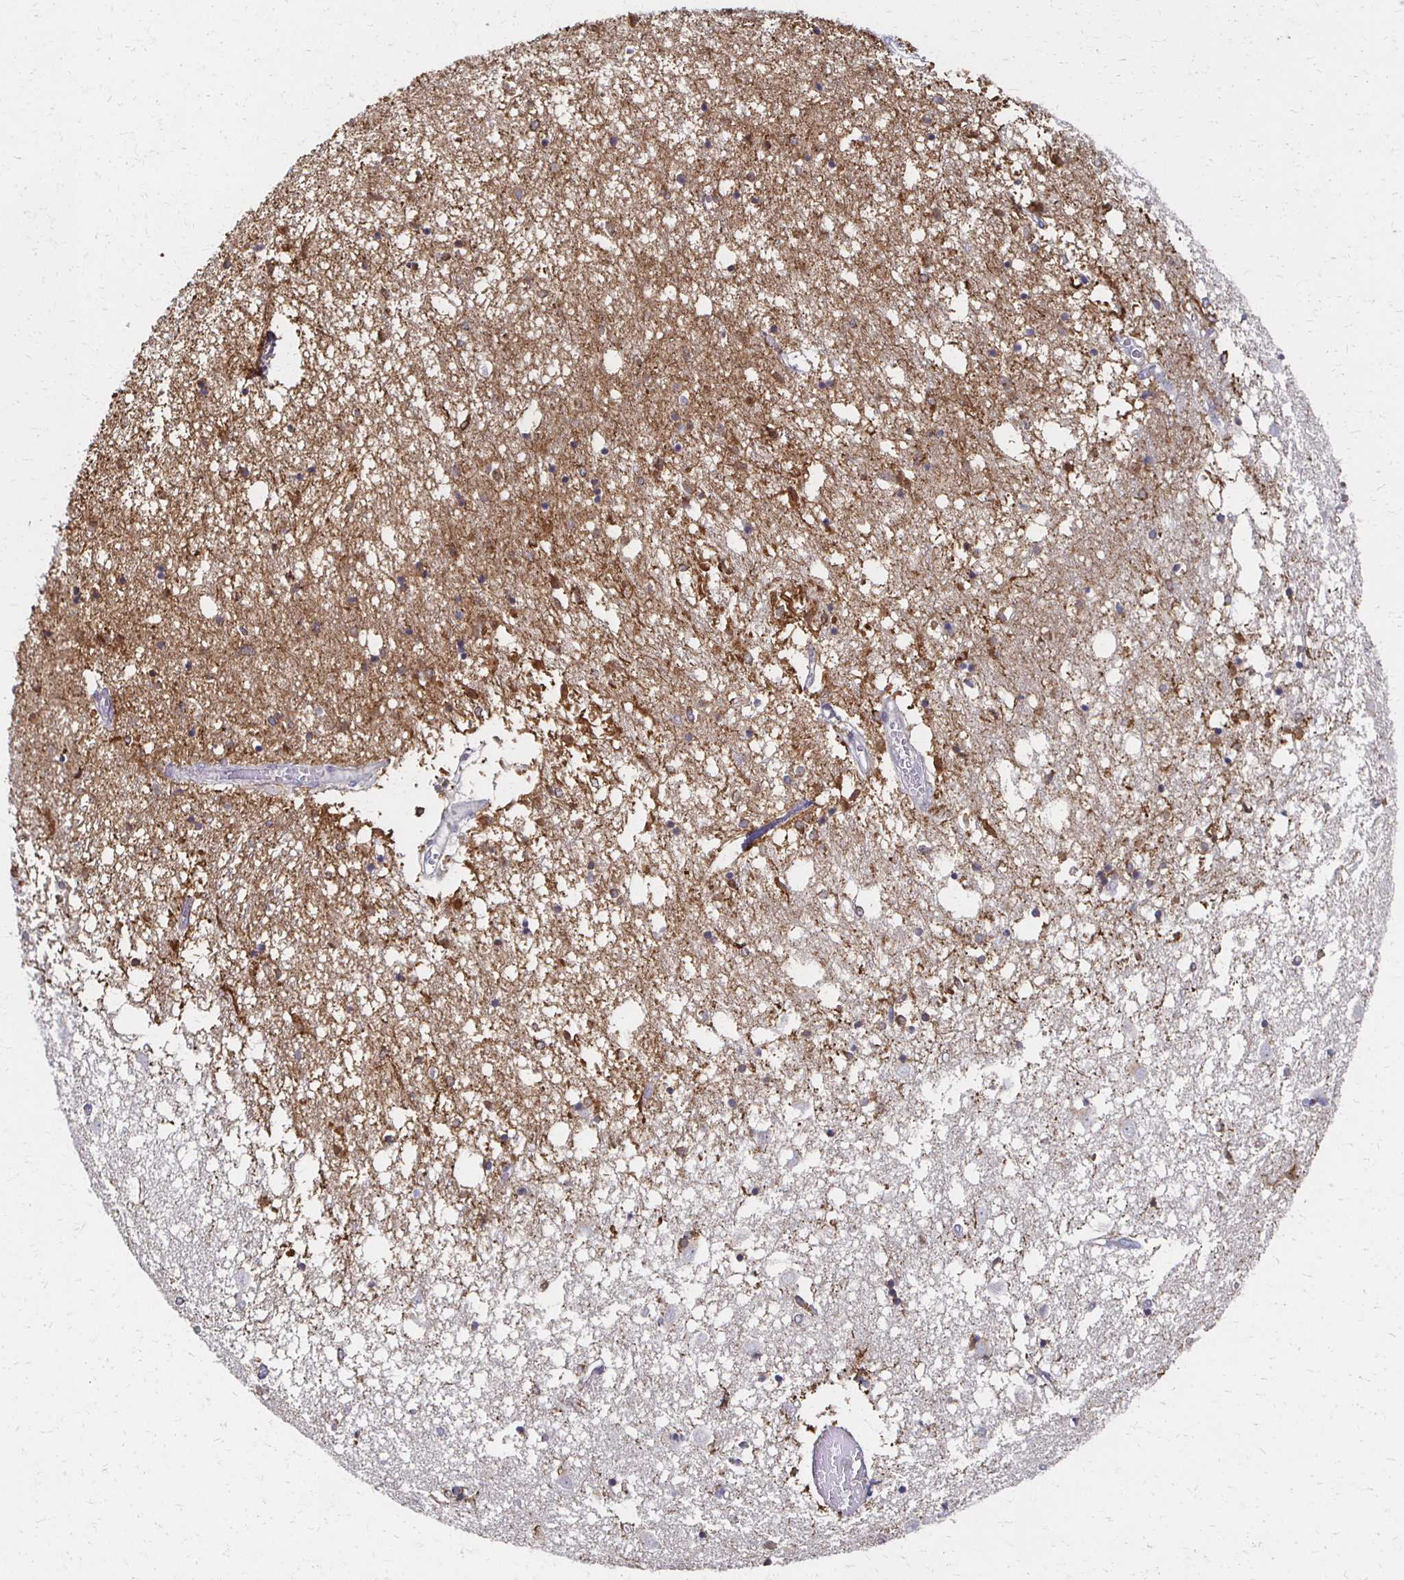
{"staining": {"intensity": "moderate", "quantity": "25%-75%", "location": "cytoplasmic/membranous"}, "tissue": "caudate", "cell_type": "Glial cells", "image_type": "normal", "snomed": [{"axis": "morphology", "description": "Normal tissue, NOS"}, {"axis": "topography", "description": "Lateral ventricle wall"}], "caption": "High-power microscopy captured an immunohistochemistry image of normal caudate, revealing moderate cytoplasmic/membranous positivity in about 25%-75% of glial cells. (DAB = brown stain, brightfield microscopy at high magnification).", "gene": "CX3CR1", "patient": {"sex": "male", "age": 70}}